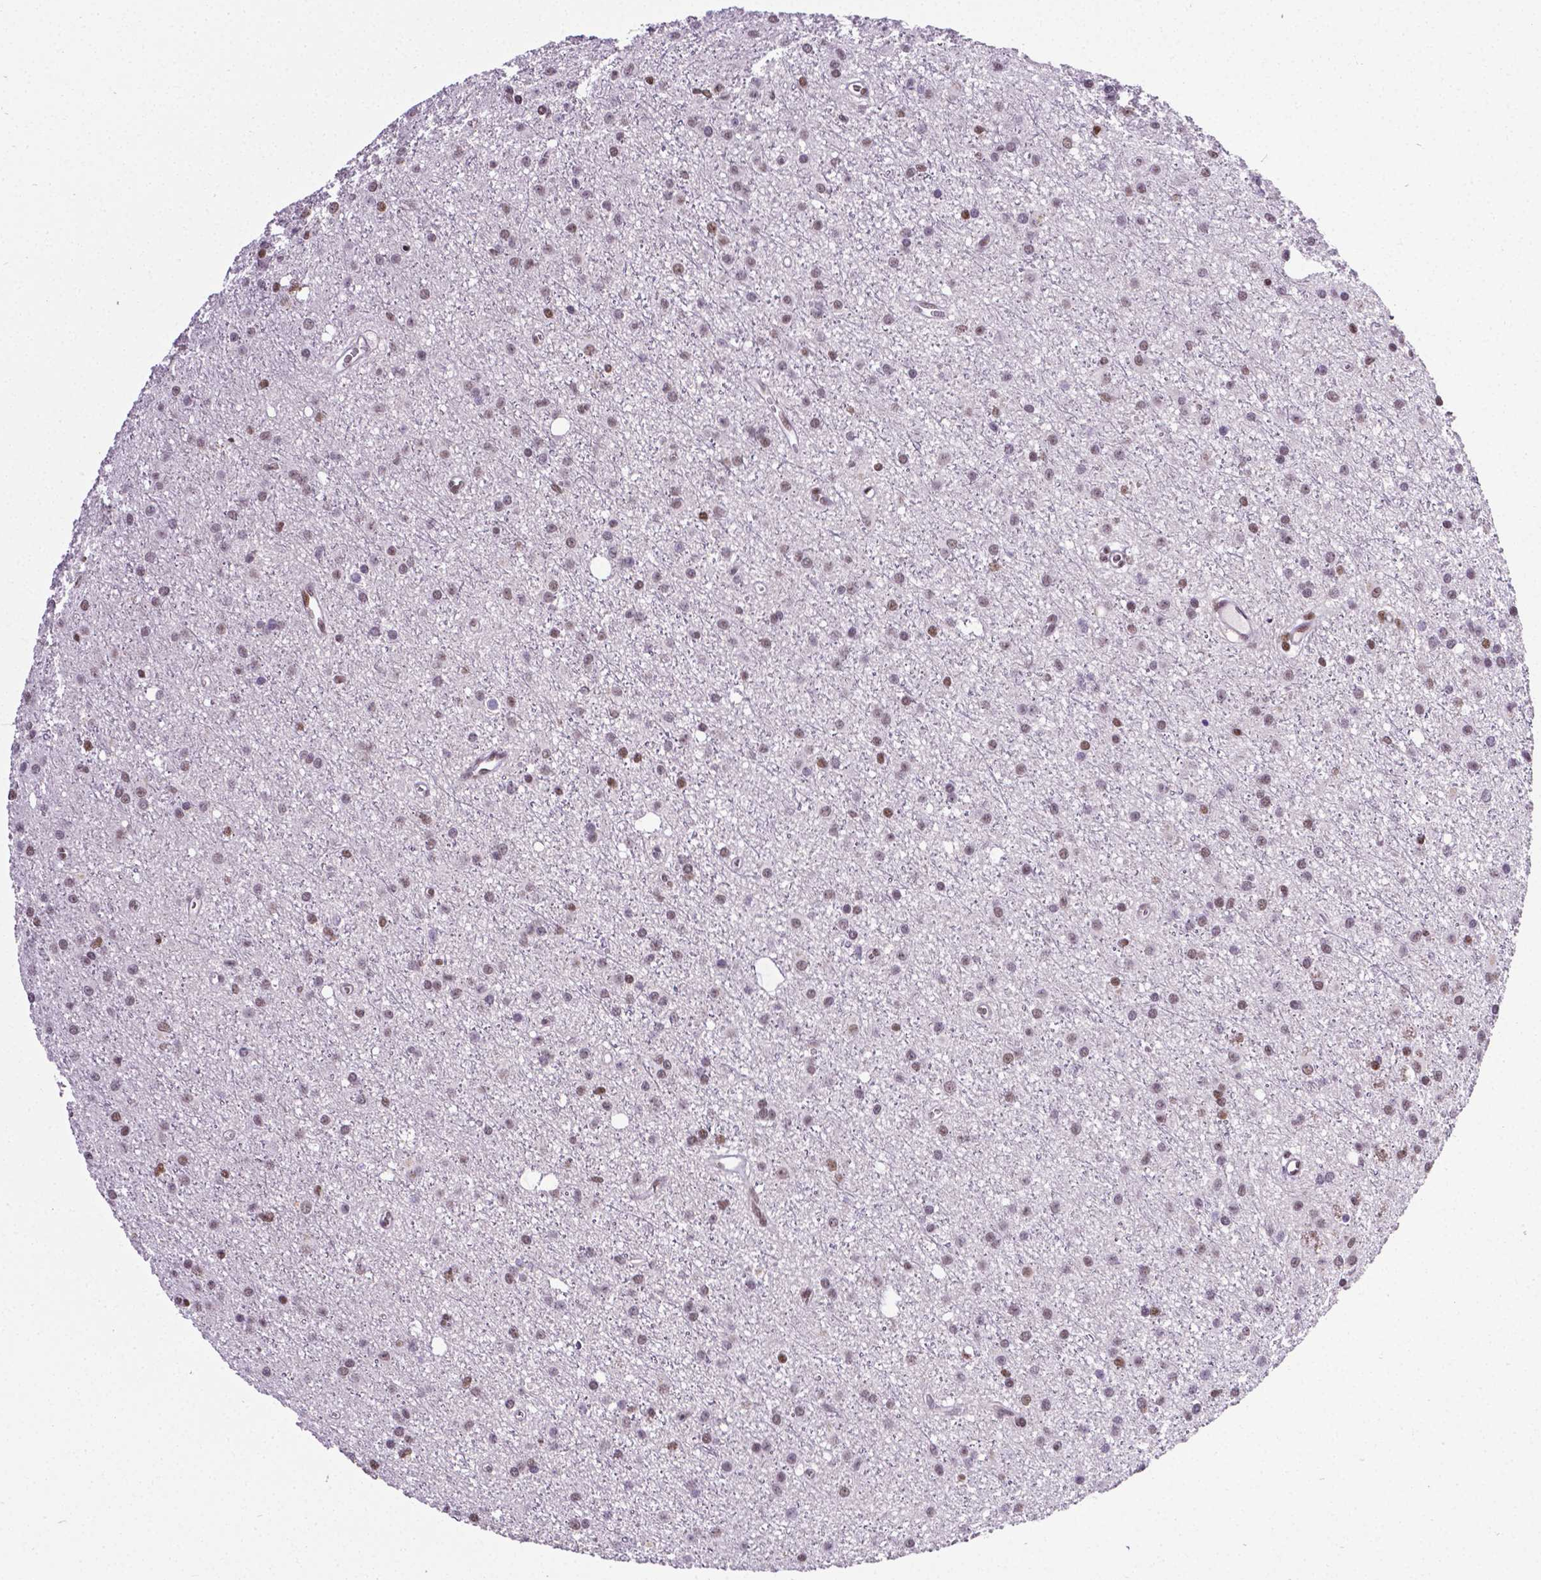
{"staining": {"intensity": "moderate", "quantity": "<25%", "location": "nuclear"}, "tissue": "glioma", "cell_type": "Tumor cells", "image_type": "cancer", "snomed": [{"axis": "morphology", "description": "Glioma, malignant, Low grade"}, {"axis": "topography", "description": "Brain"}], "caption": "There is low levels of moderate nuclear expression in tumor cells of glioma, as demonstrated by immunohistochemical staining (brown color).", "gene": "REST", "patient": {"sex": "male", "age": 27}}